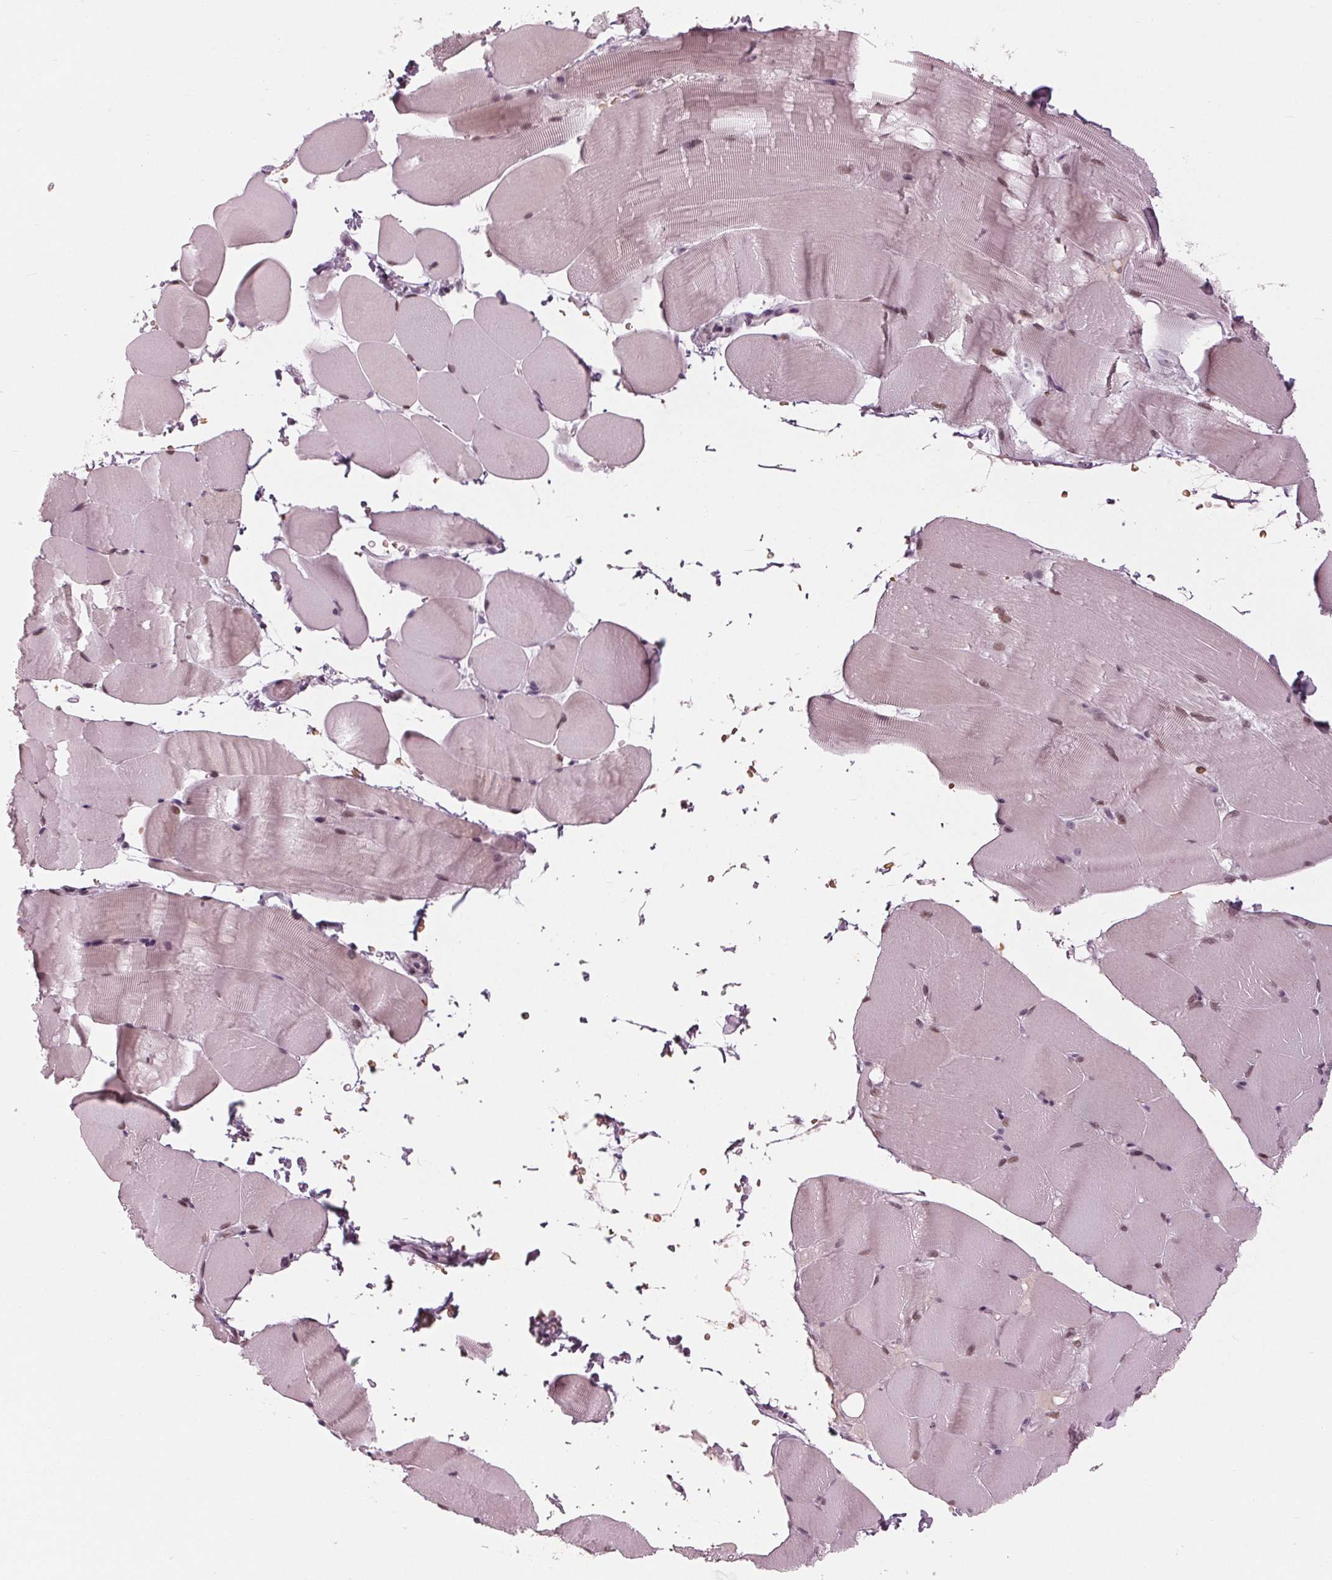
{"staining": {"intensity": "moderate", "quantity": "25%-75%", "location": "nuclear"}, "tissue": "skeletal muscle", "cell_type": "Myocytes", "image_type": "normal", "snomed": [{"axis": "morphology", "description": "Normal tissue, NOS"}, {"axis": "topography", "description": "Skeletal muscle"}], "caption": "An image of human skeletal muscle stained for a protein reveals moderate nuclear brown staining in myocytes.", "gene": "DNMT3L", "patient": {"sex": "female", "age": 37}}